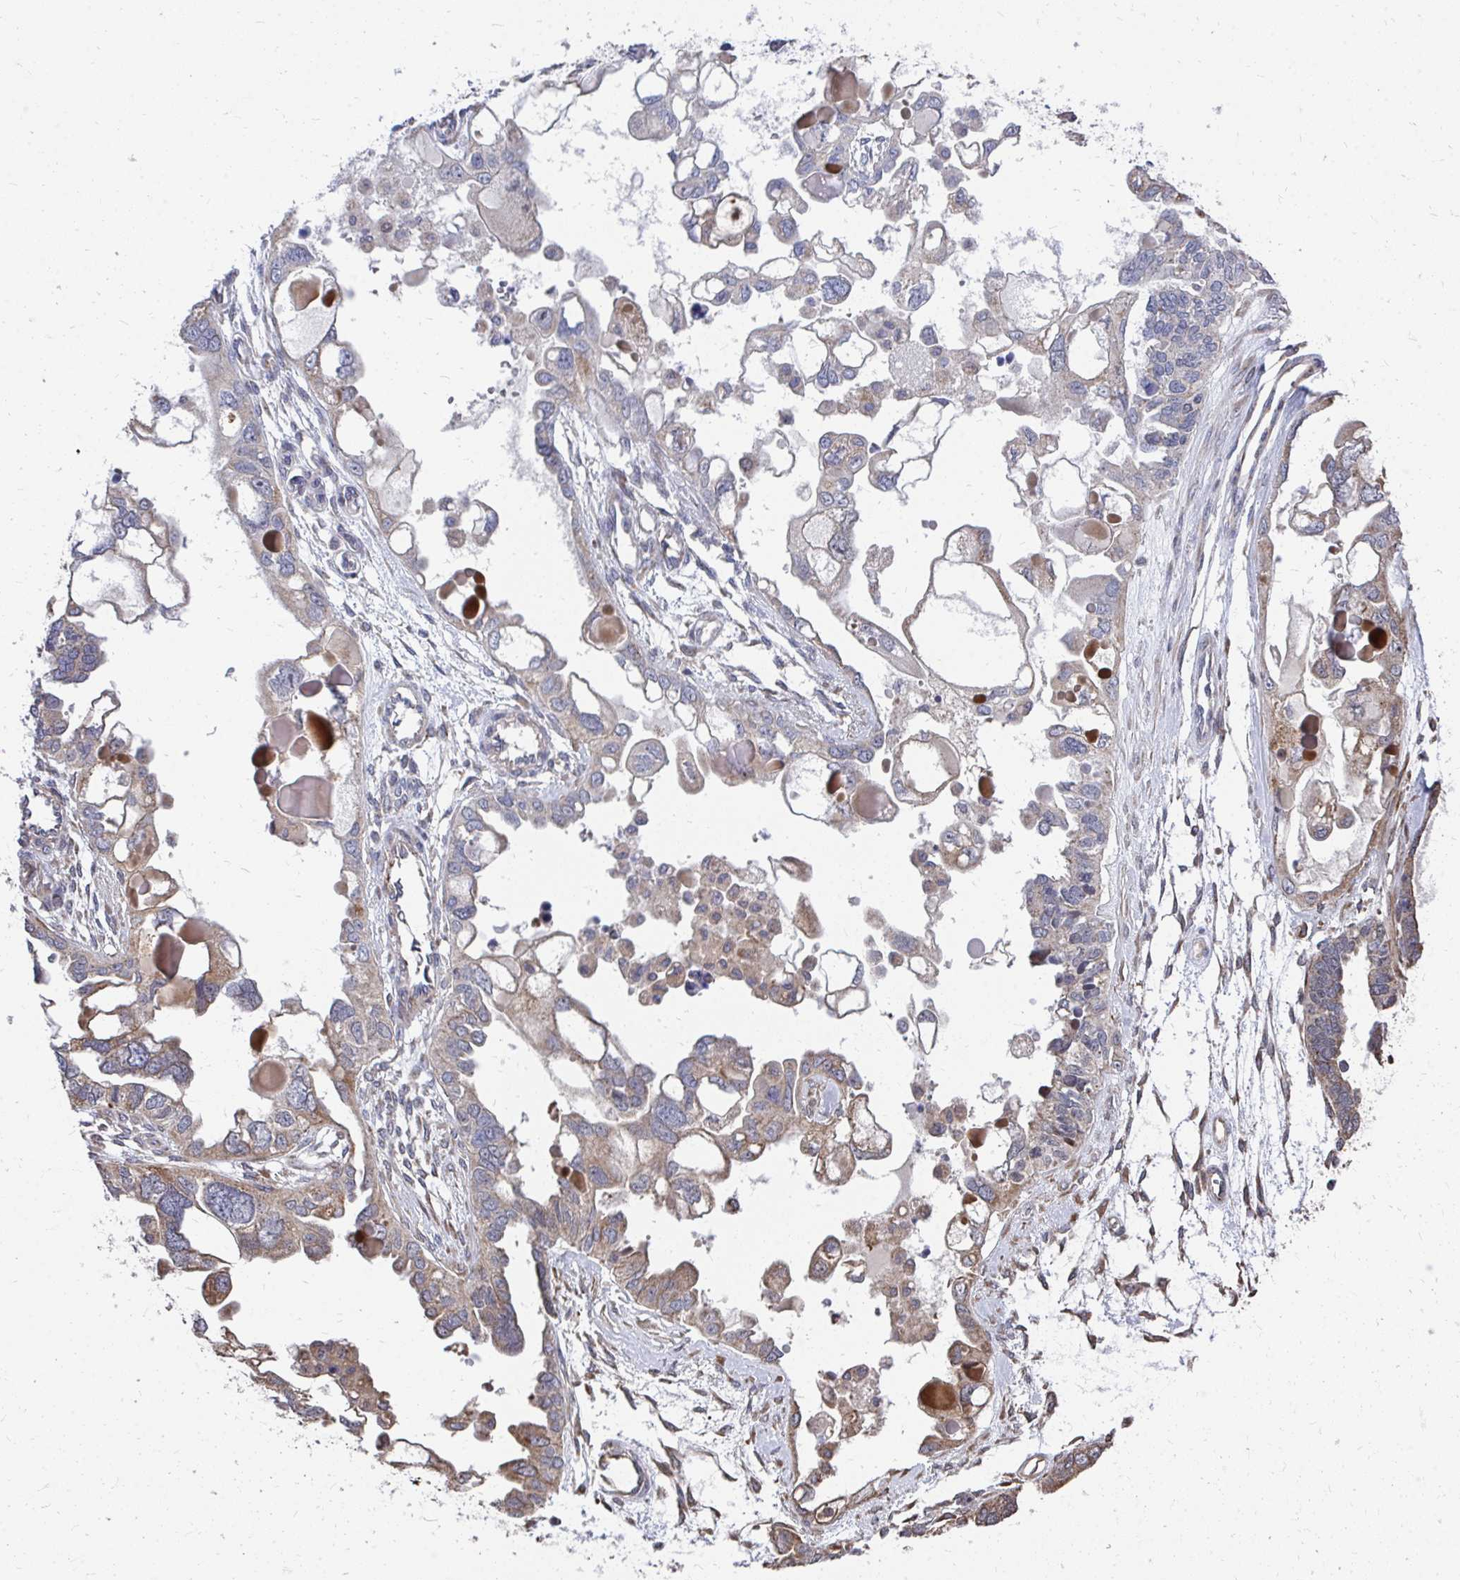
{"staining": {"intensity": "moderate", "quantity": "25%-75%", "location": "cytoplasmic/membranous"}, "tissue": "ovarian cancer", "cell_type": "Tumor cells", "image_type": "cancer", "snomed": [{"axis": "morphology", "description": "Cystadenocarcinoma, serous, NOS"}, {"axis": "topography", "description": "Ovary"}], "caption": "Moderate cytoplasmic/membranous staining for a protein is seen in about 25%-75% of tumor cells of ovarian cancer (serous cystadenocarcinoma) using IHC.", "gene": "FAM89A", "patient": {"sex": "female", "age": 51}}